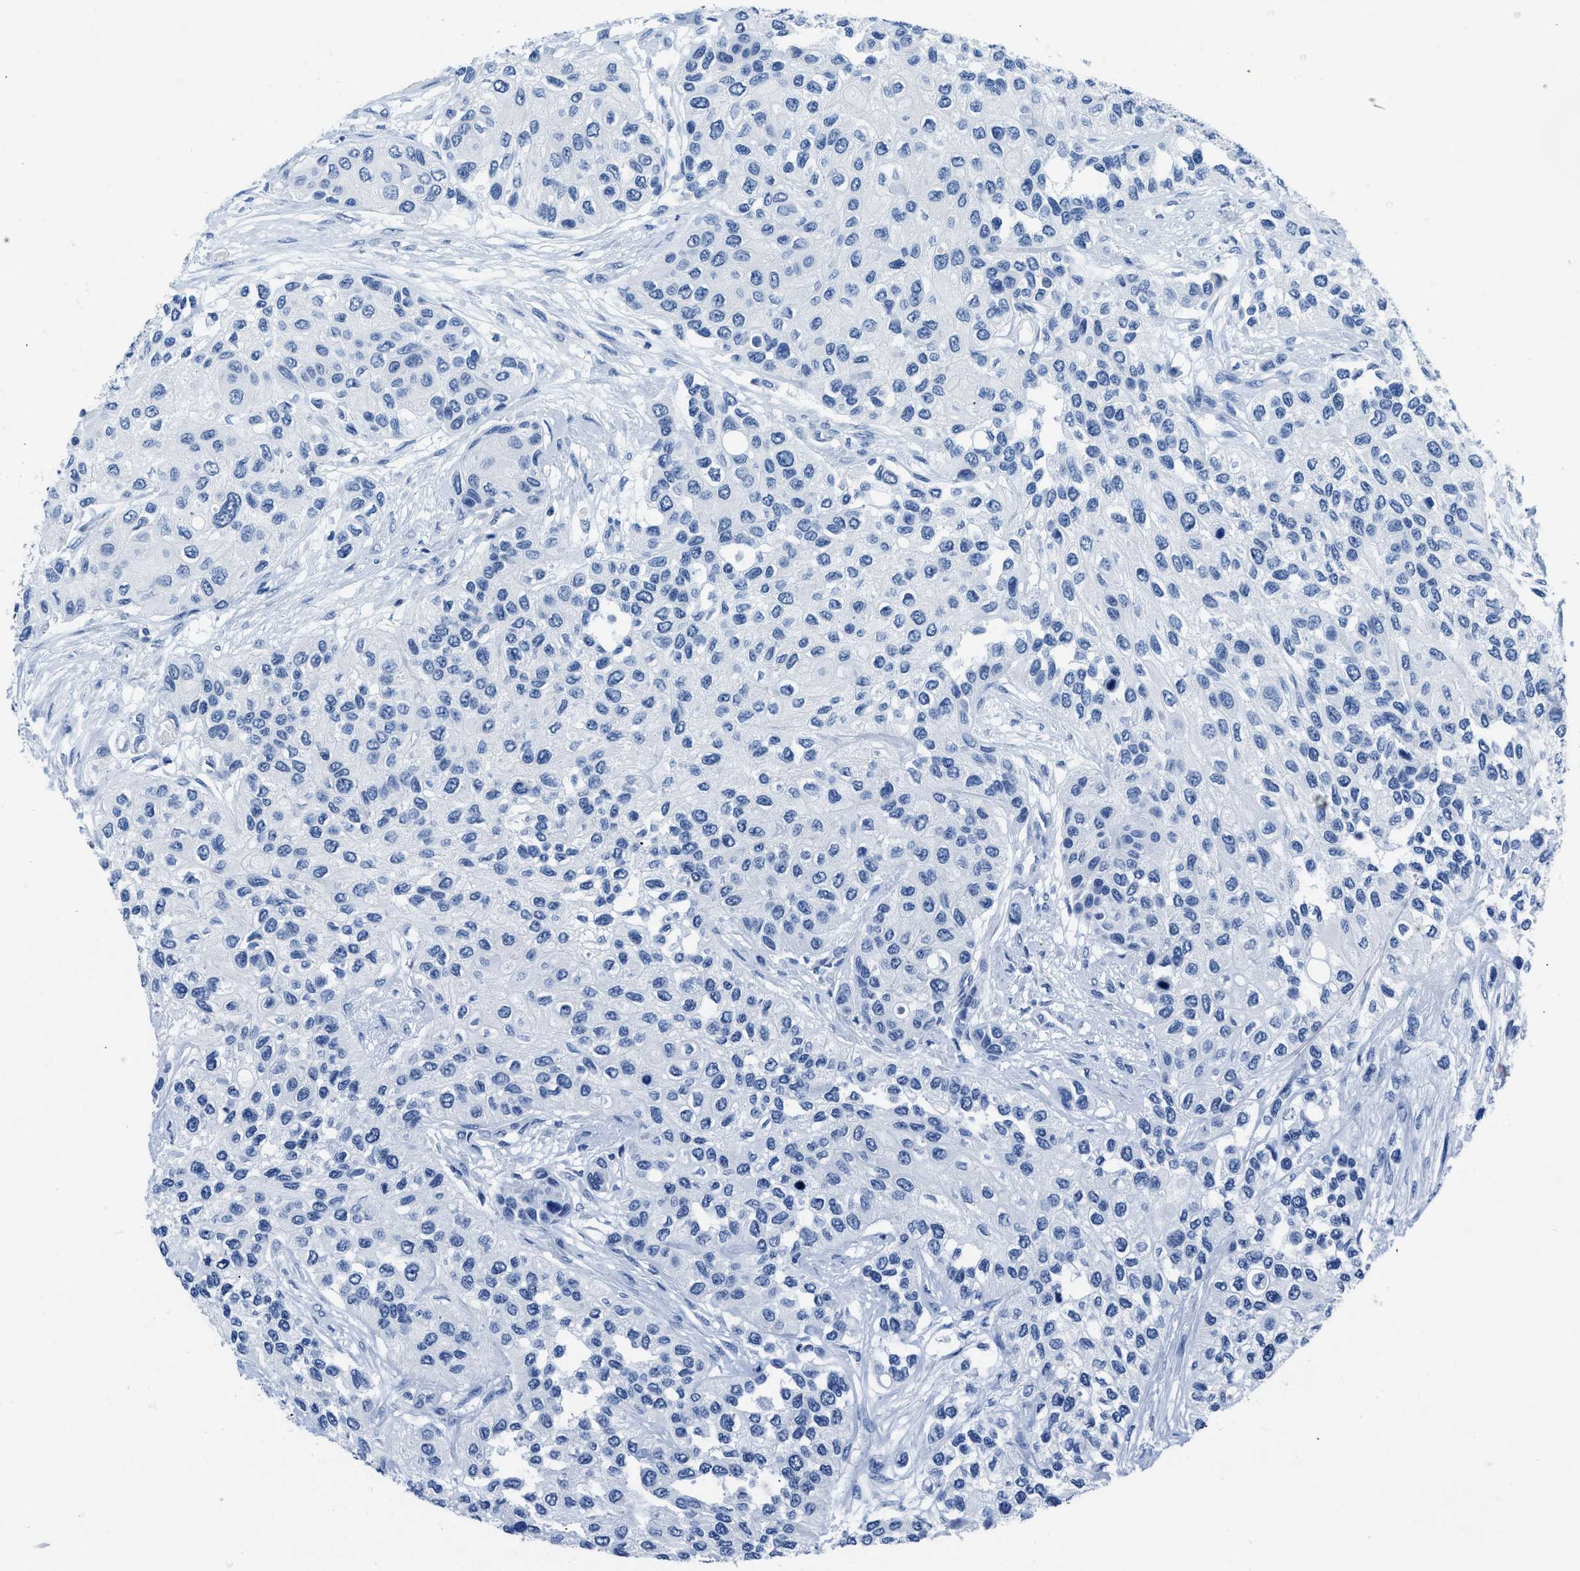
{"staining": {"intensity": "negative", "quantity": "none", "location": "none"}, "tissue": "urothelial cancer", "cell_type": "Tumor cells", "image_type": "cancer", "snomed": [{"axis": "morphology", "description": "Urothelial carcinoma, High grade"}, {"axis": "topography", "description": "Urinary bladder"}], "caption": "This micrograph is of urothelial cancer stained with immunohistochemistry (IHC) to label a protein in brown with the nuclei are counter-stained blue. There is no staining in tumor cells.", "gene": "NFATC2", "patient": {"sex": "female", "age": 56}}